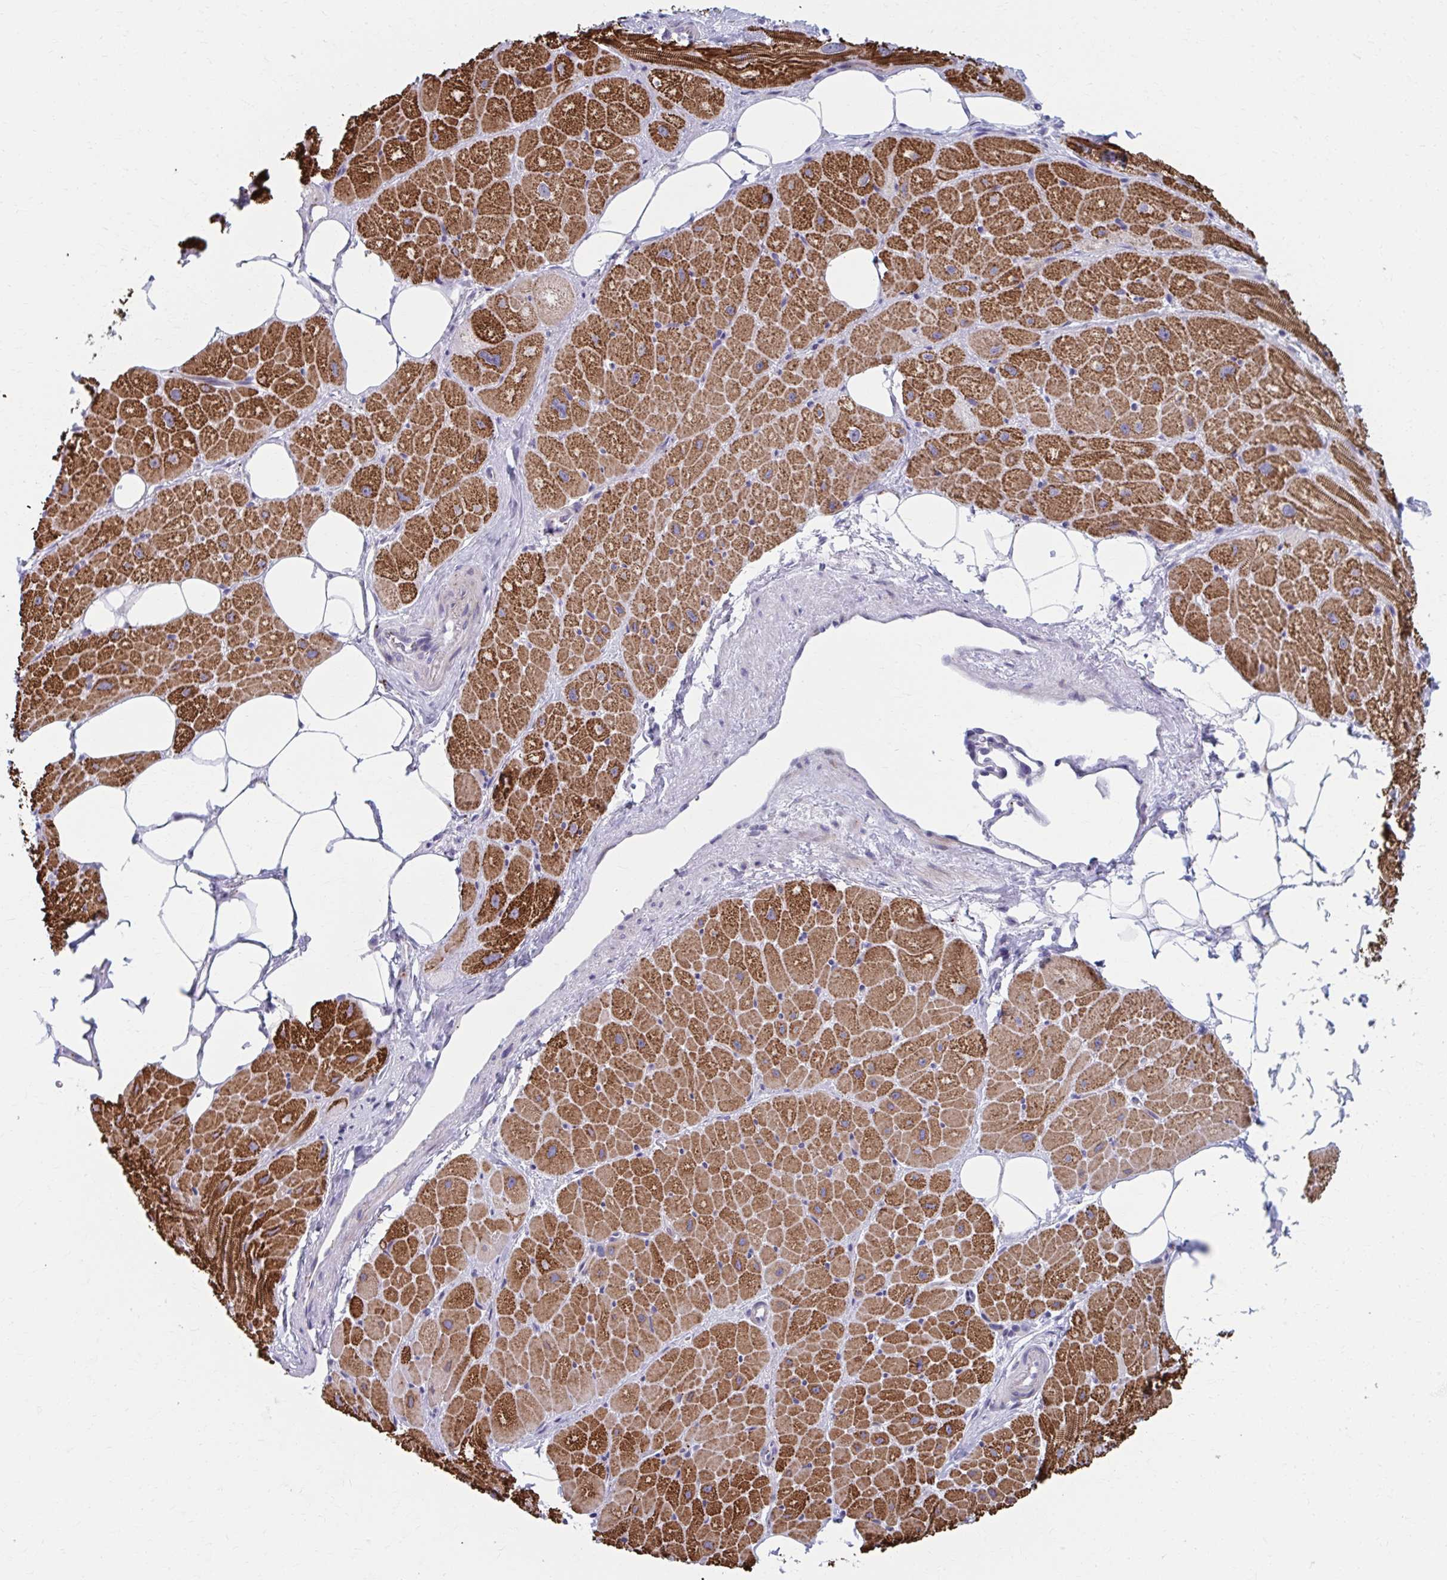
{"staining": {"intensity": "moderate", "quantity": "25%-75%", "location": "cytoplasmic/membranous"}, "tissue": "heart muscle", "cell_type": "Cardiomyocytes", "image_type": "normal", "snomed": [{"axis": "morphology", "description": "Normal tissue, NOS"}, {"axis": "topography", "description": "Heart"}], "caption": "This photomicrograph demonstrates immunohistochemistry staining of normal human heart muscle, with medium moderate cytoplasmic/membranous positivity in about 25%-75% of cardiomyocytes.", "gene": "OLFM2", "patient": {"sex": "male", "age": 62}}